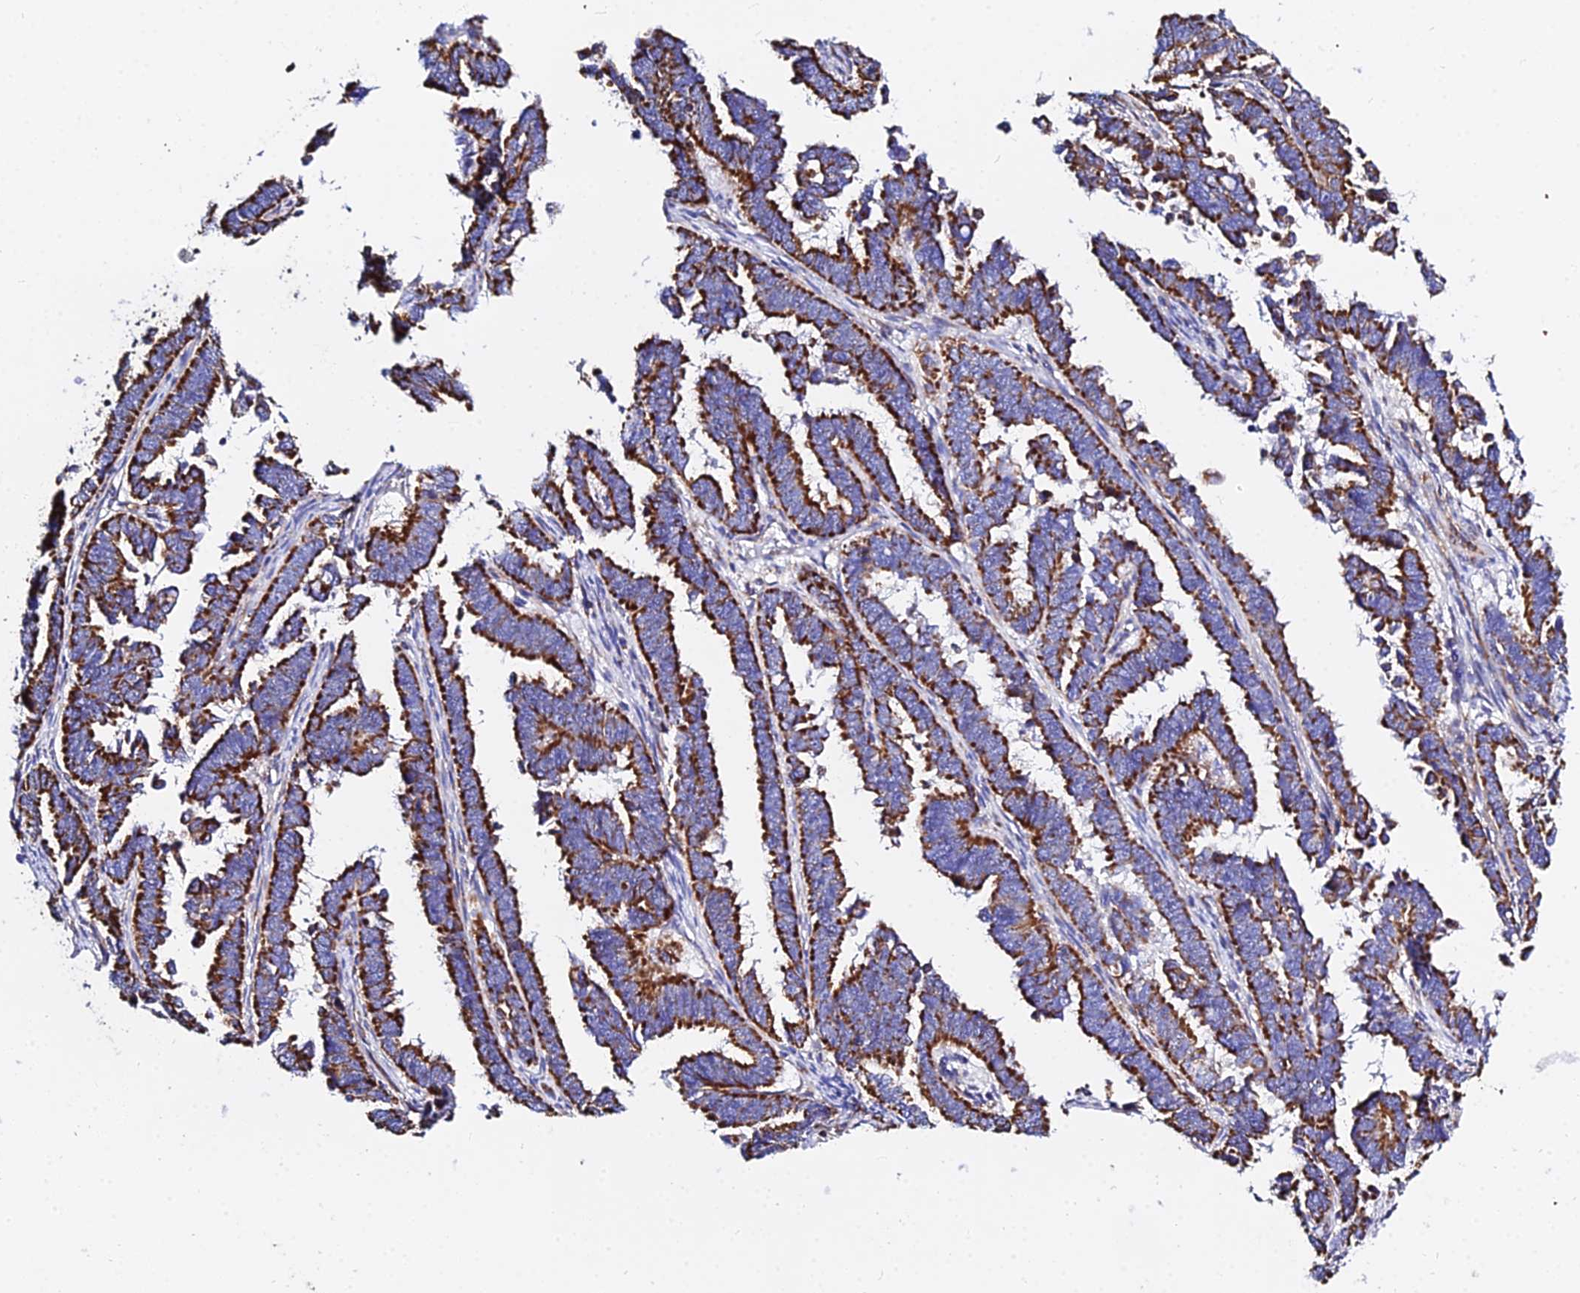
{"staining": {"intensity": "strong", "quantity": ">75%", "location": "cytoplasmic/membranous"}, "tissue": "endometrial cancer", "cell_type": "Tumor cells", "image_type": "cancer", "snomed": [{"axis": "morphology", "description": "Adenocarcinoma, NOS"}, {"axis": "topography", "description": "Endometrium"}], "caption": "IHC (DAB (3,3'-diaminobenzidine)) staining of endometrial adenocarcinoma shows strong cytoplasmic/membranous protein expression in about >75% of tumor cells. (DAB IHC with brightfield microscopy, high magnification).", "gene": "ZNF573", "patient": {"sex": "female", "age": 75}}